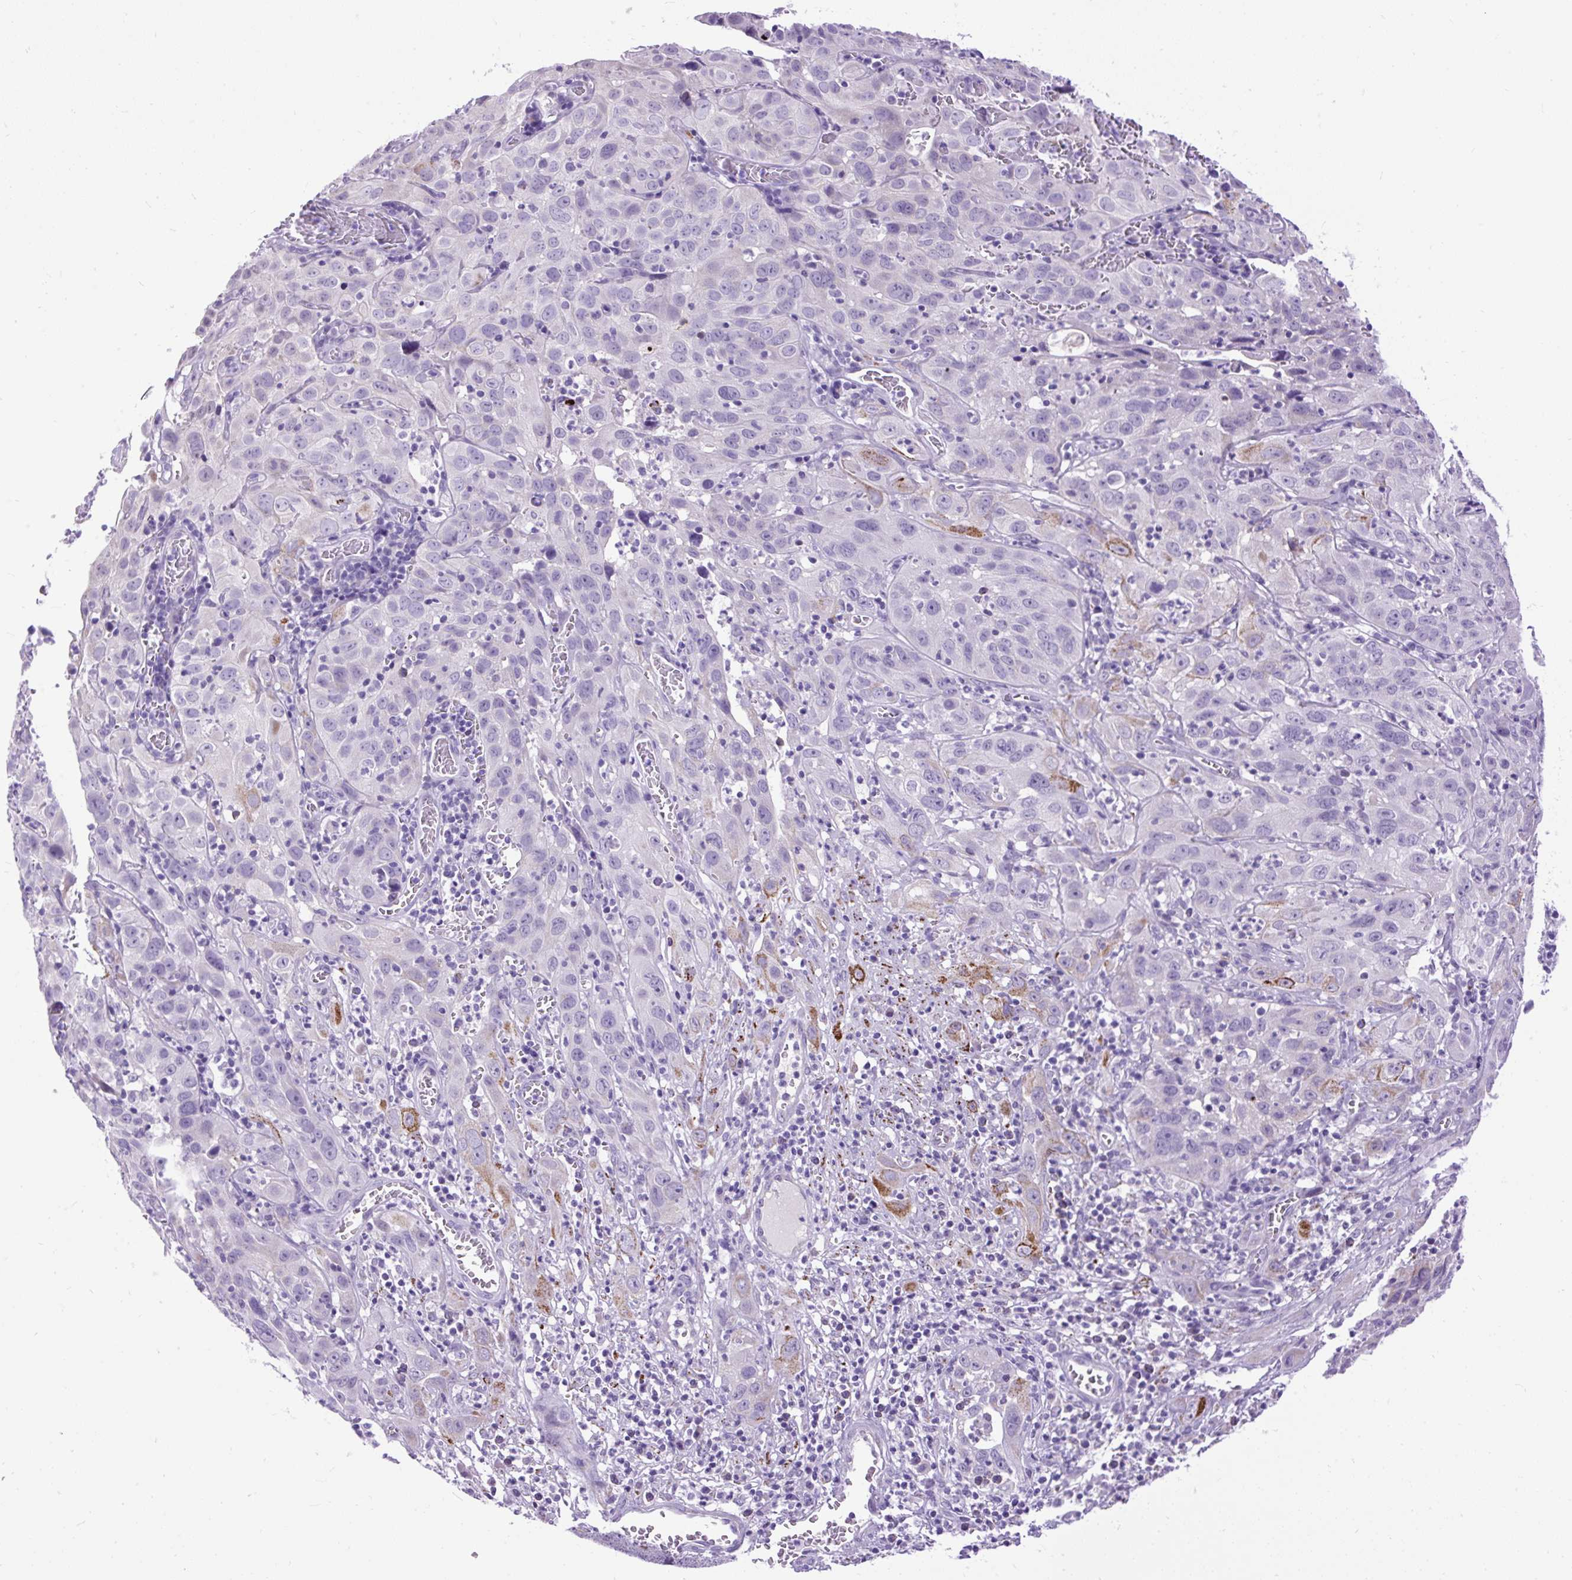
{"staining": {"intensity": "negative", "quantity": "none", "location": "none"}, "tissue": "cervical cancer", "cell_type": "Tumor cells", "image_type": "cancer", "snomed": [{"axis": "morphology", "description": "Squamous cell carcinoma, NOS"}, {"axis": "topography", "description": "Cervix"}], "caption": "An IHC photomicrograph of cervical squamous cell carcinoma is shown. There is no staining in tumor cells of cervical squamous cell carcinoma.", "gene": "ZNF256", "patient": {"sex": "female", "age": 32}}